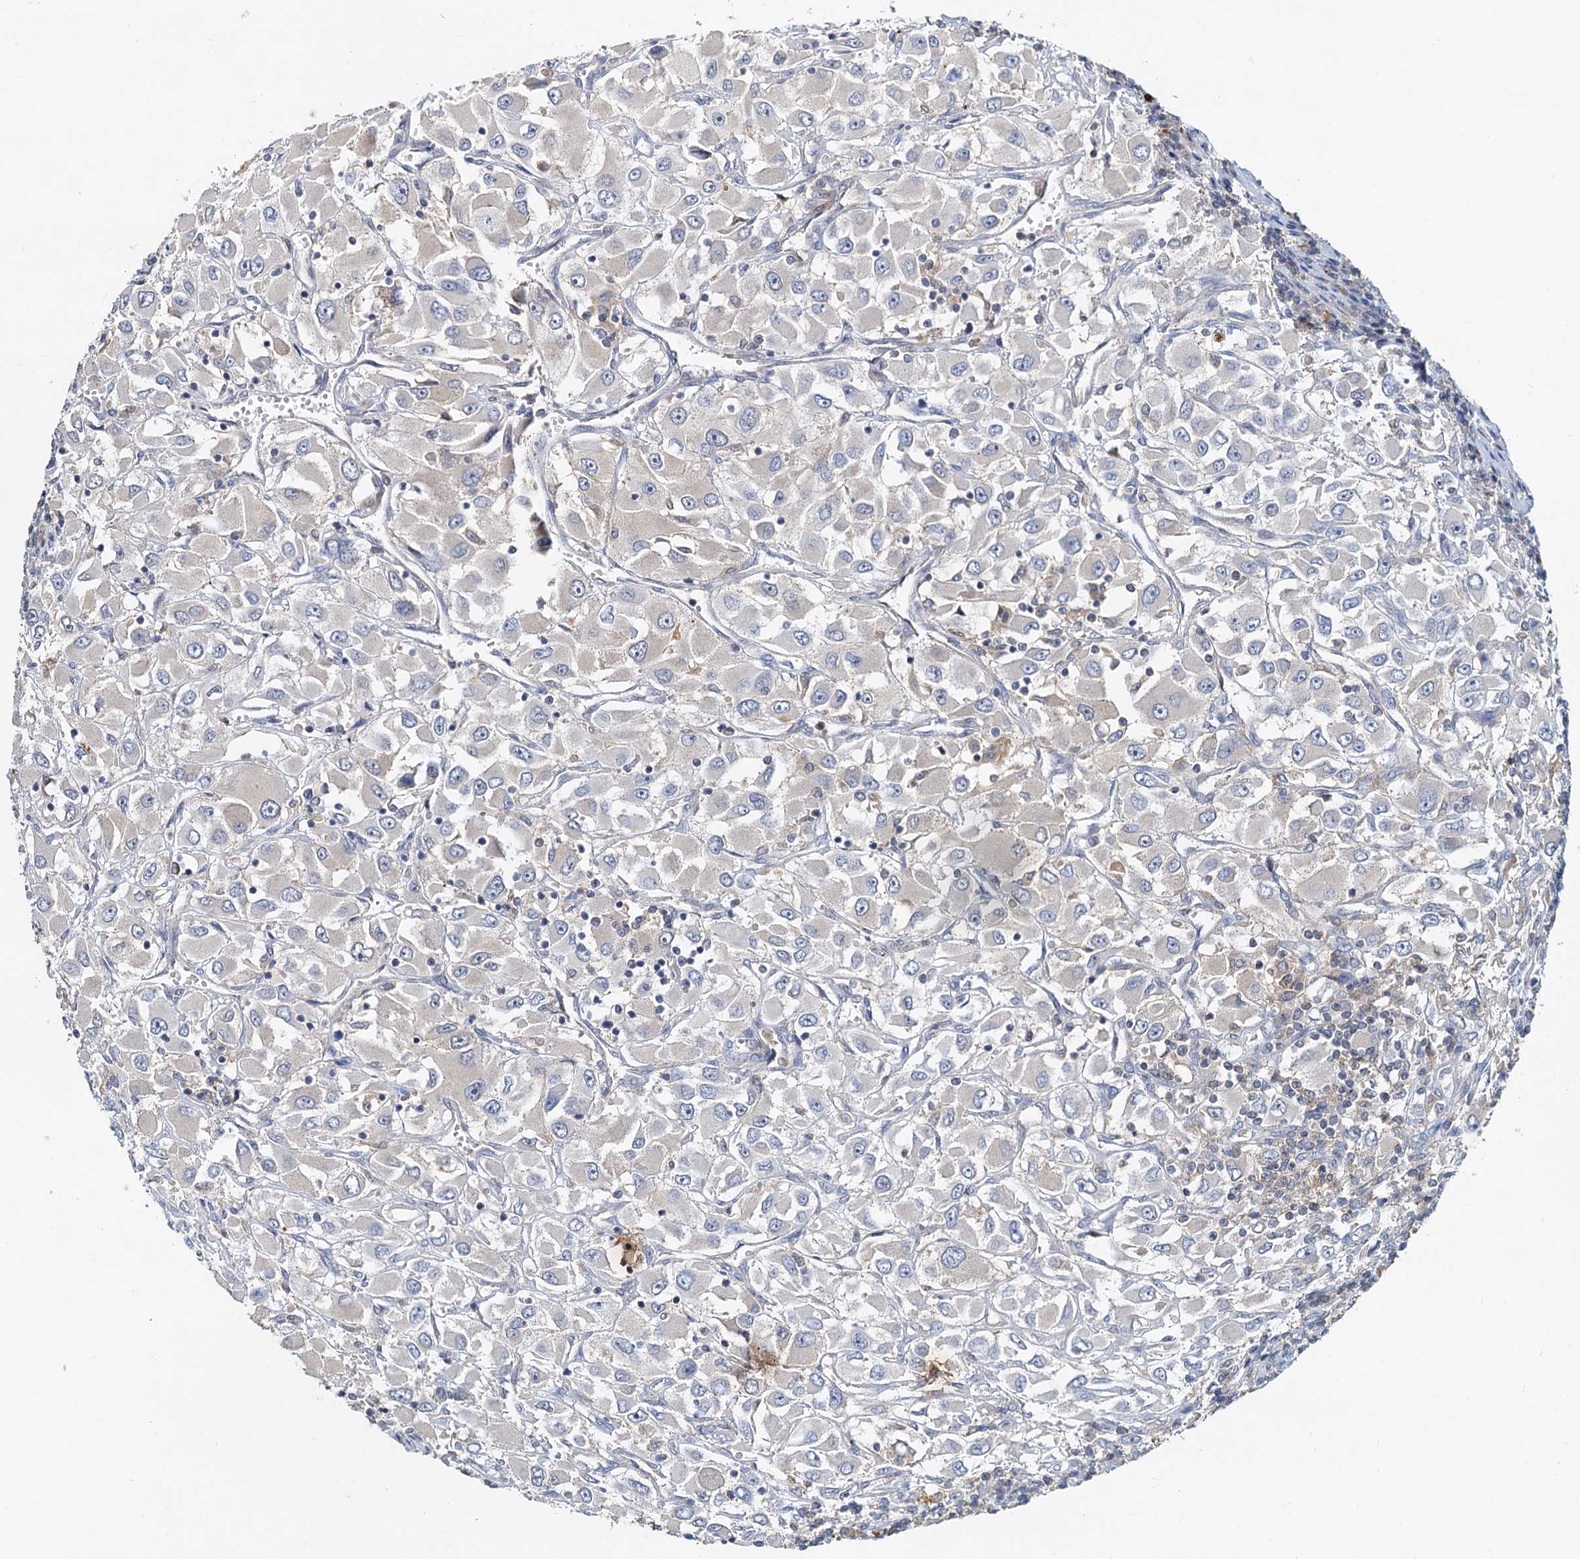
{"staining": {"intensity": "negative", "quantity": "none", "location": "none"}, "tissue": "renal cancer", "cell_type": "Tumor cells", "image_type": "cancer", "snomed": [{"axis": "morphology", "description": "Adenocarcinoma, NOS"}, {"axis": "topography", "description": "Kidney"}], "caption": "This is an immunohistochemistry (IHC) histopathology image of human renal cancer. There is no staining in tumor cells.", "gene": "TOLLIP", "patient": {"sex": "female", "age": 52}}